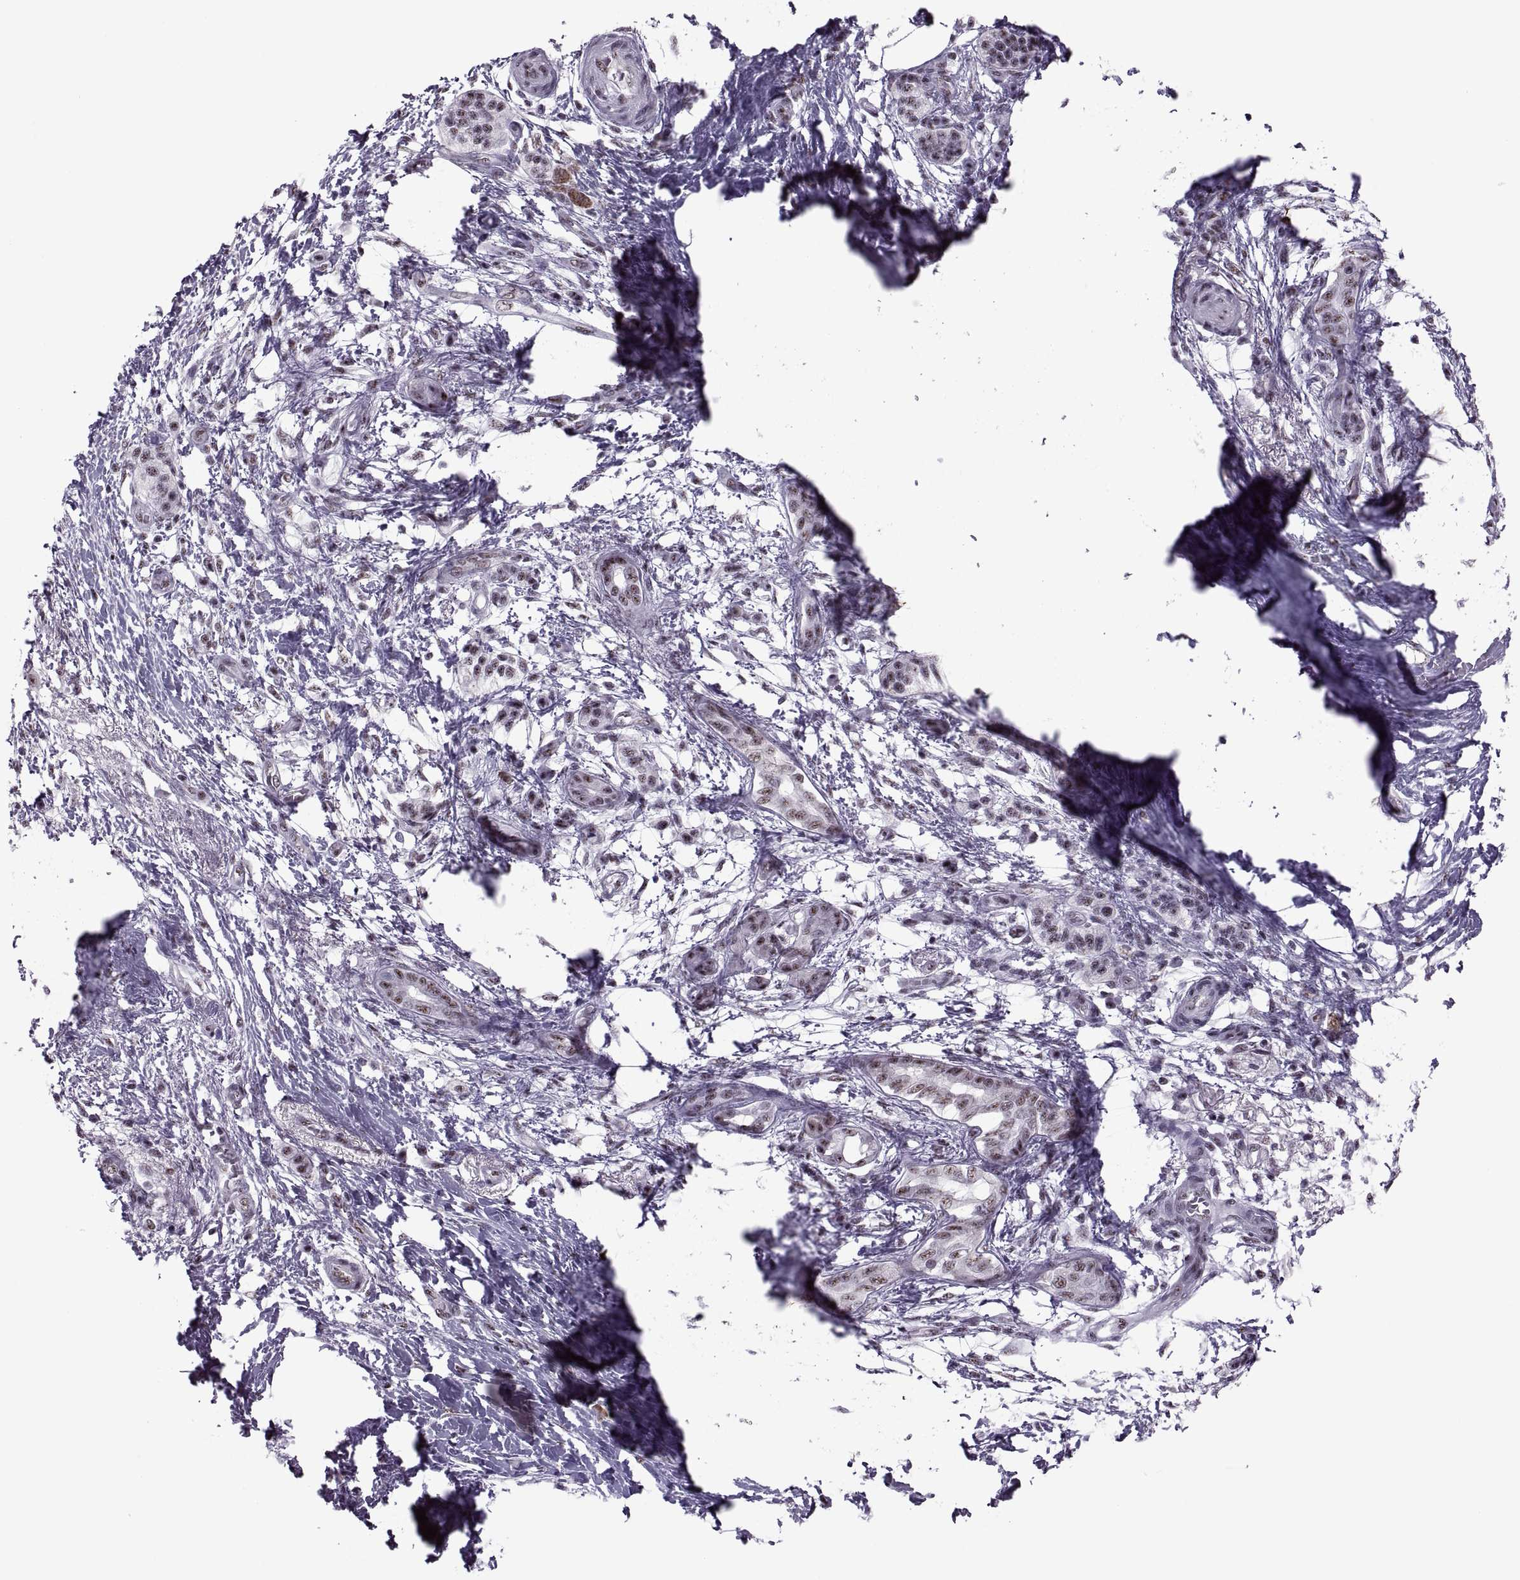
{"staining": {"intensity": "weak", "quantity": ">75%", "location": "nuclear"}, "tissue": "pancreatic cancer", "cell_type": "Tumor cells", "image_type": "cancer", "snomed": [{"axis": "morphology", "description": "Adenocarcinoma, NOS"}, {"axis": "topography", "description": "Pancreas"}], "caption": "A low amount of weak nuclear expression is seen in about >75% of tumor cells in pancreatic cancer tissue. Using DAB (3,3'-diaminobenzidine) (brown) and hematoxylin (blue) stains, captured at high magnification using brightfield microscopy.", "gene": "MAGEA4", "patient": {"sex": "female", "age": 72}}